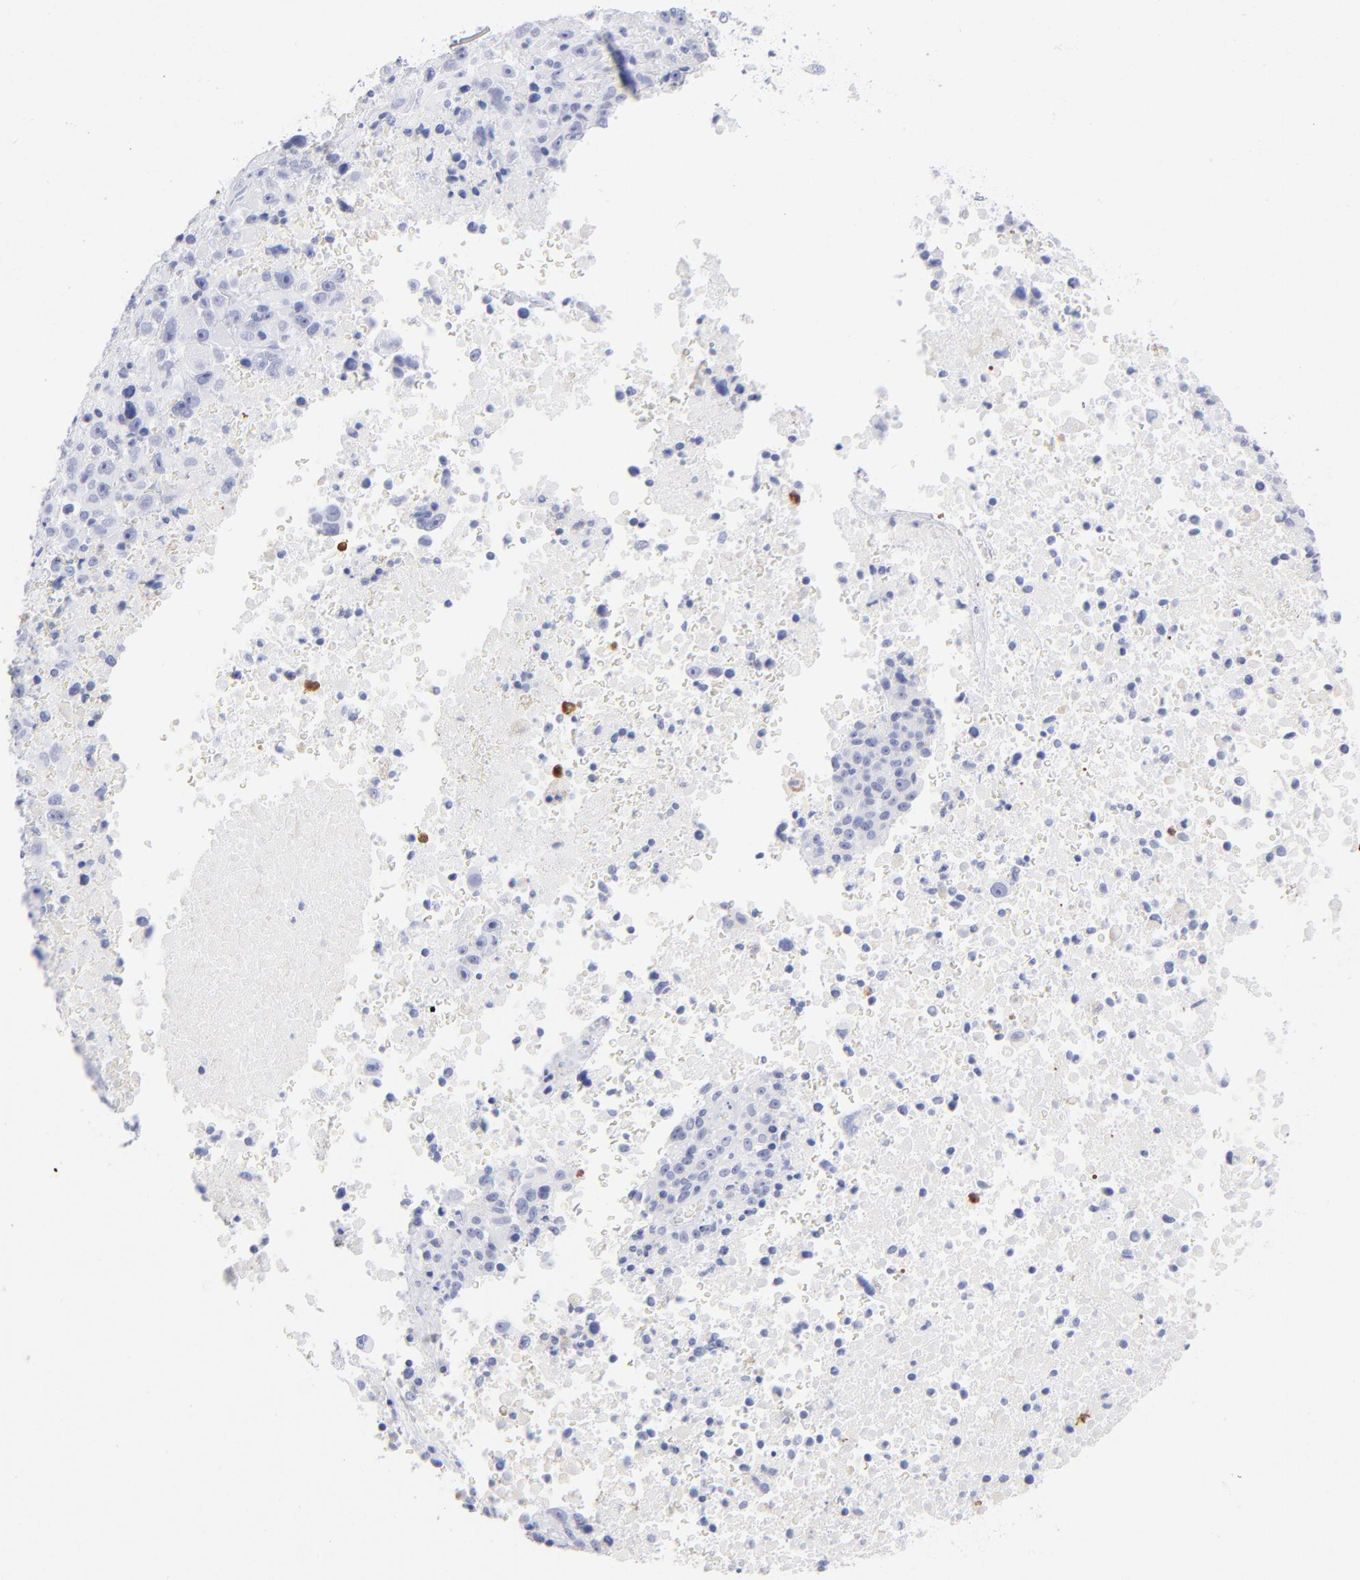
{"staining": {"intensity": "negative", "quantity": "none", "location": "none"}, "tissue": "melanoma", "cell_type": "Tumor cells", "image_type": "cancer", "snomed": [{"axis": "morphology", "description": "Malignant melanoma, Metastatic site"}, {"axis": "topography", "description": "Cerebral cortex"}], "caption": "High magnification brightfield microscopy of malignant melanoma (metastatic site) stained with DAB (3,3'-diaminobenzidine) (brown) and counterstained with hematoxylin (blue): tumor cells show no significant positivity.", "gene": "ARG1", "patient": {"sex": "female", "age": 52}}